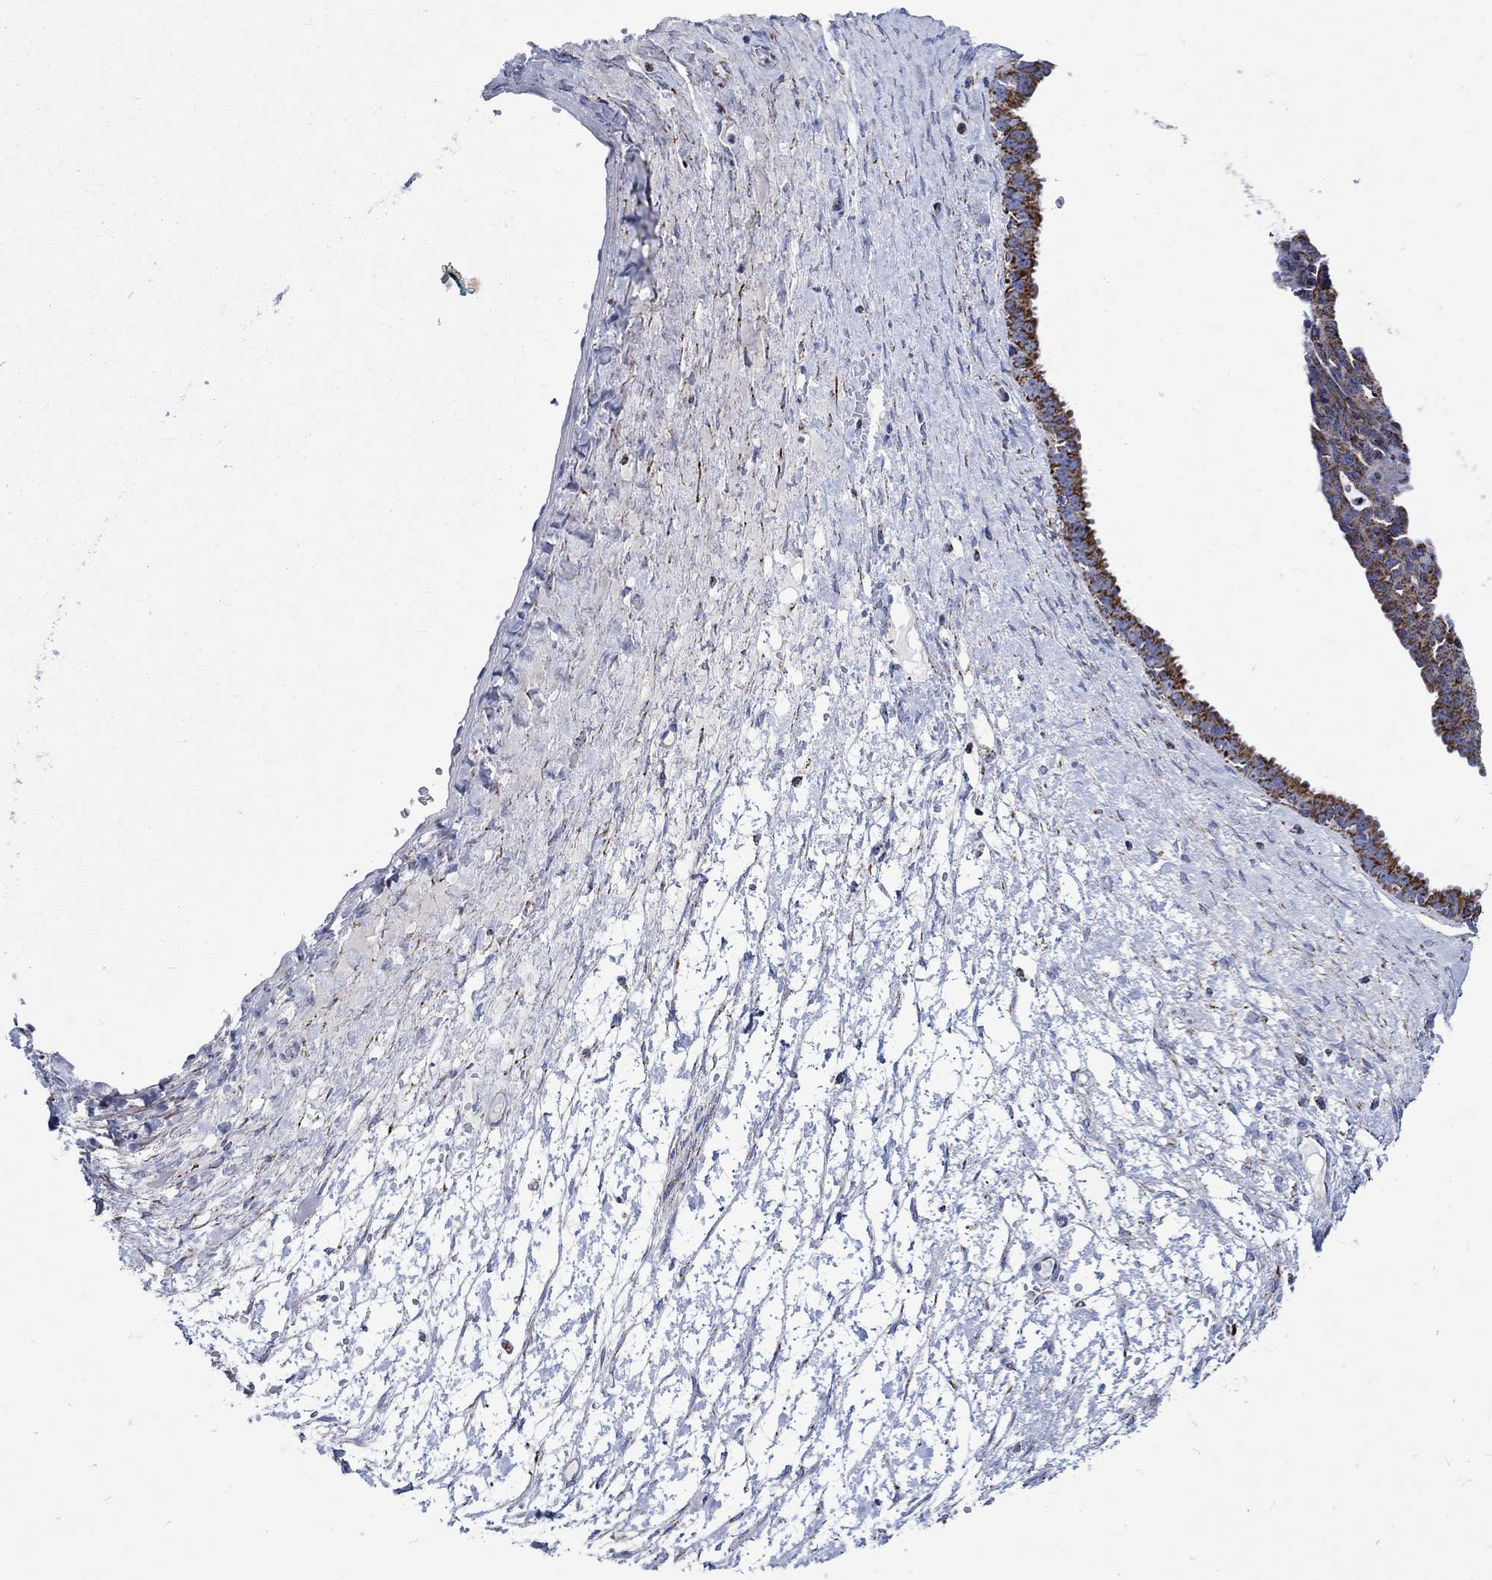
{"staining": {"intensity": "strong", "quantity": "25%-75%", "location": "cytoplasmic/membranous"}, "tissue": "ovarian cancer", "cell_type": "Tumor cells", "image_type": "cancer", "snomed": [{"axis": "morphology", "description": "Cystadenocarcinoma, serous, NOS"}, {"axis": "topography", "description": "Ovary"}], "caption": "Immunohistochemistry micrograph of neoplastic tissue: human ovarian serous cystadenocarcinoma stained using immunohistochemistry demonstrates high levels of strong protein expression localized specifically in the cytoplasmic/membranous of tumor cells, appearing as a cytoplasmic/membranous brown color.", "gene": "RCE1", "patient": {"sex": "female", "age": 71}}